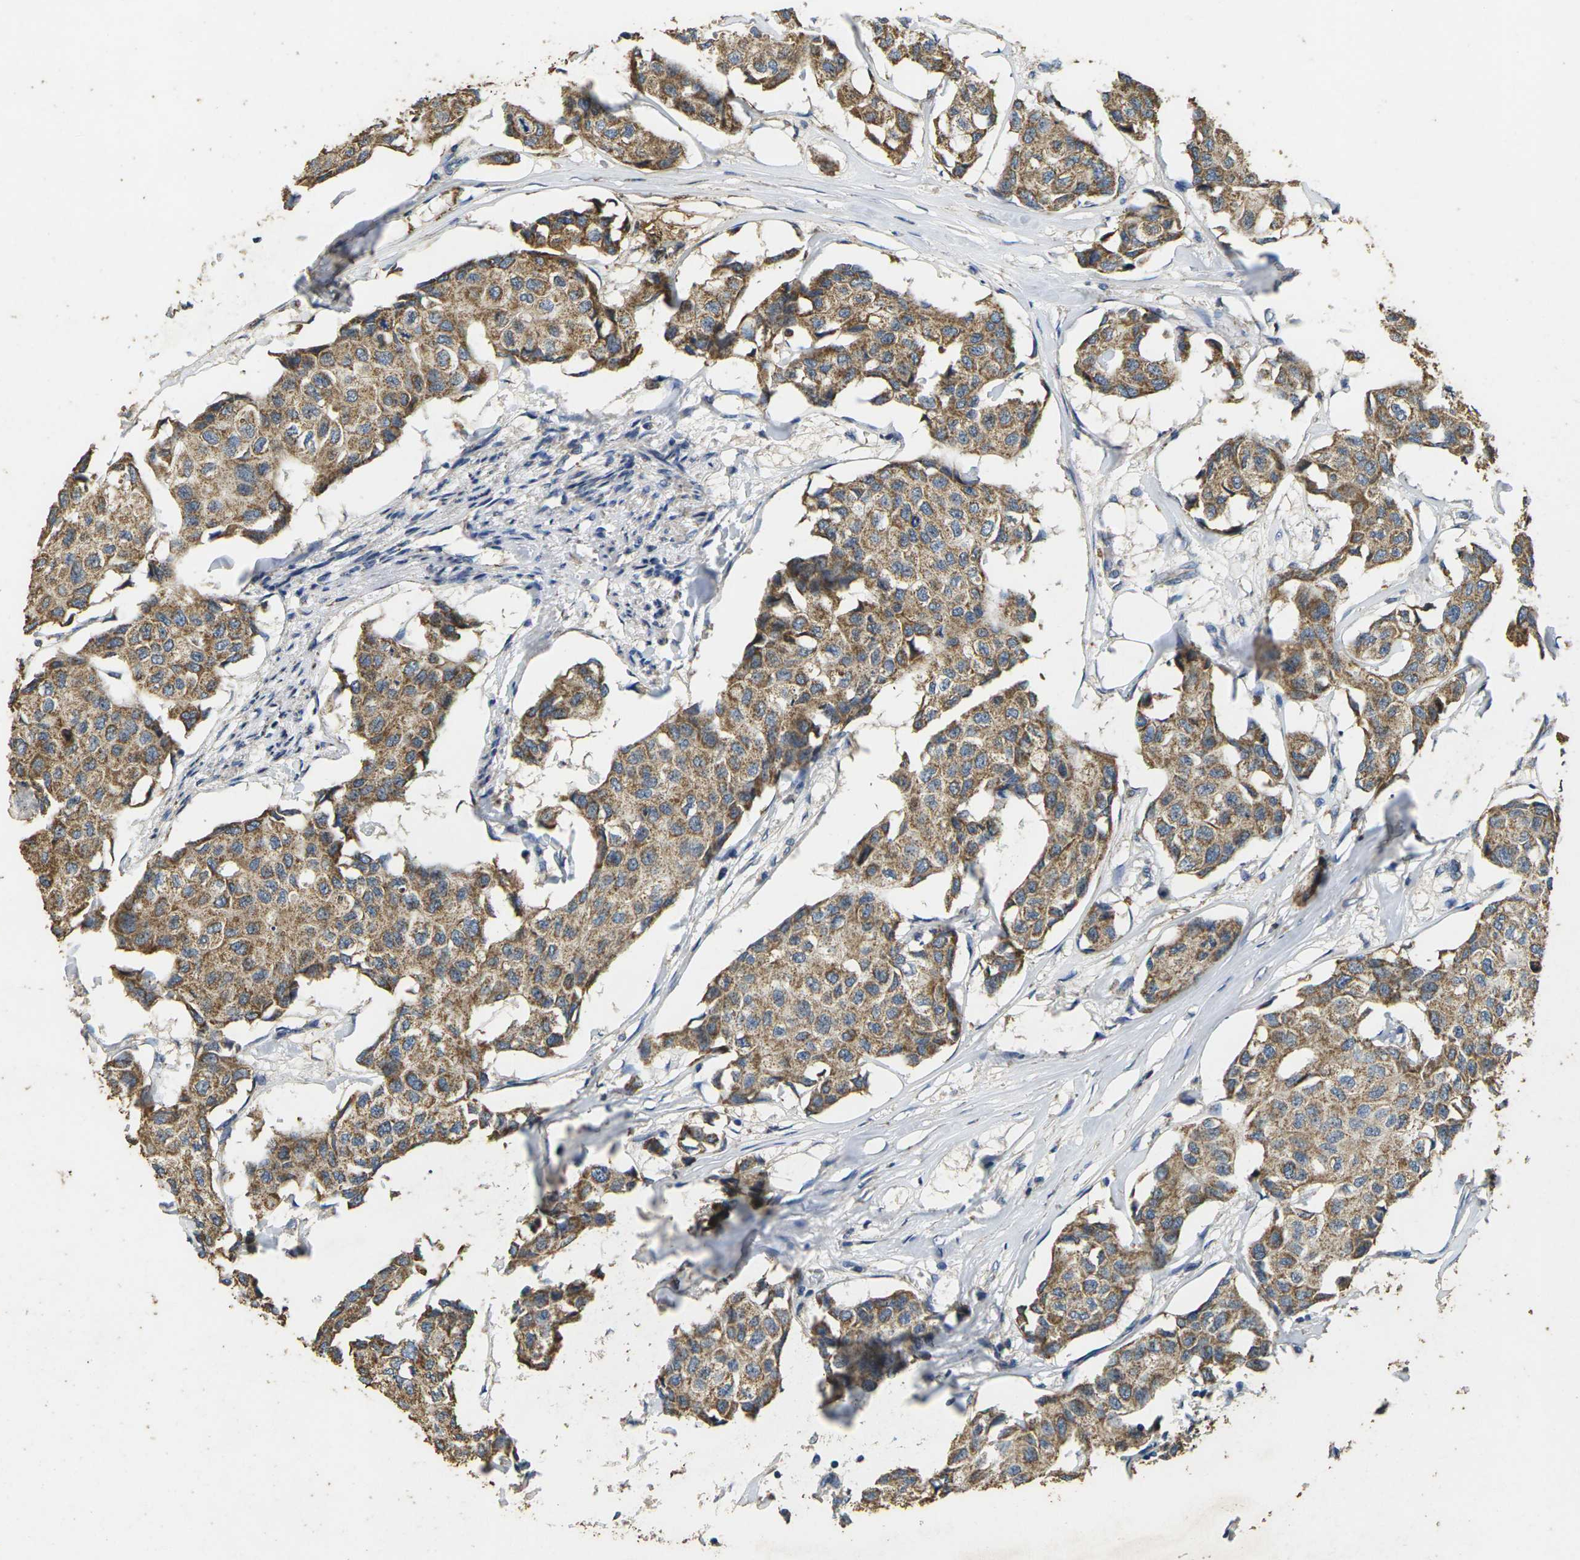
{"staining": {"intensity": "moderate", "quantity": ">75%", "location": "cytoplasmic/membranous"}, "tissue": "breast cancer", "cell_type": "Tumor cells", "image_type": "cancer", "snomed": [{"axis": "morphology", "description": "Duct carcinoma"}, {"axis": "topography", "description": "Breast"}], "caption": "Brown immunohistochemical staining in human breast invasive ductal carcinoma shows moderate cytoplasmic/membranous positivity in approximately >75% of tumor cells.", "gene": "MAPK11", "patient": {"sex": "female", "age": 80}}